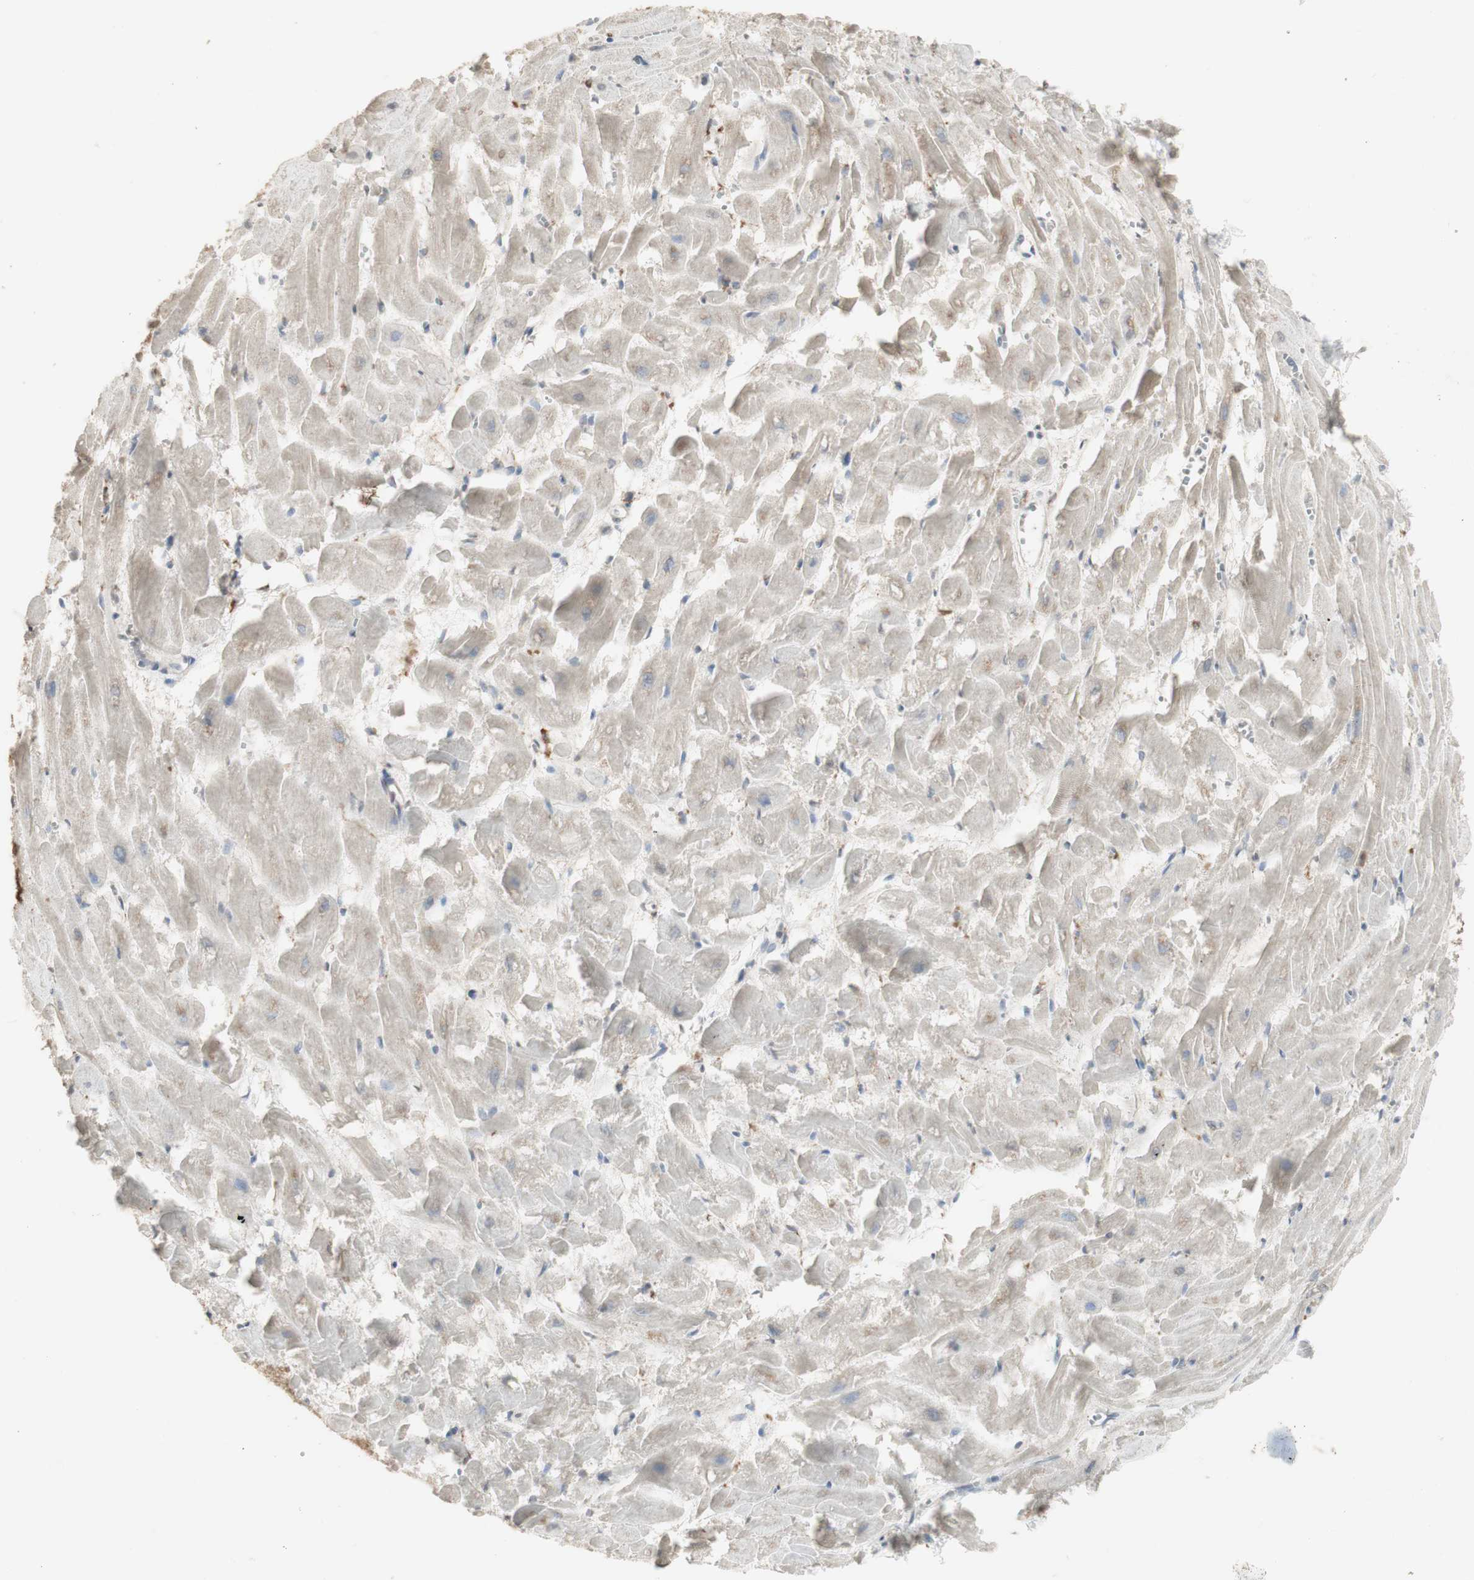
{"staining": {"intensity": "weak", "quantity": "<25%", "location": "cytoplasmic/membranous"}, "tissue": "heart muscle", "cell_type": "Cardiomyocytes", "image_type": "normal", "snomed": [{"axis": "morphology", "description": "Normal tissue, NOS"}, {"axis": "topography", "description": "Heart"}], "caption": "High power microscopy histopathology image of an immunohistochemistry photomicrograph of benign heart muscle, revealing no significant expression in cardiomyocytes.", "gene": "ATP6V1E1", "patient": {"sex": "female", "age": 19}}